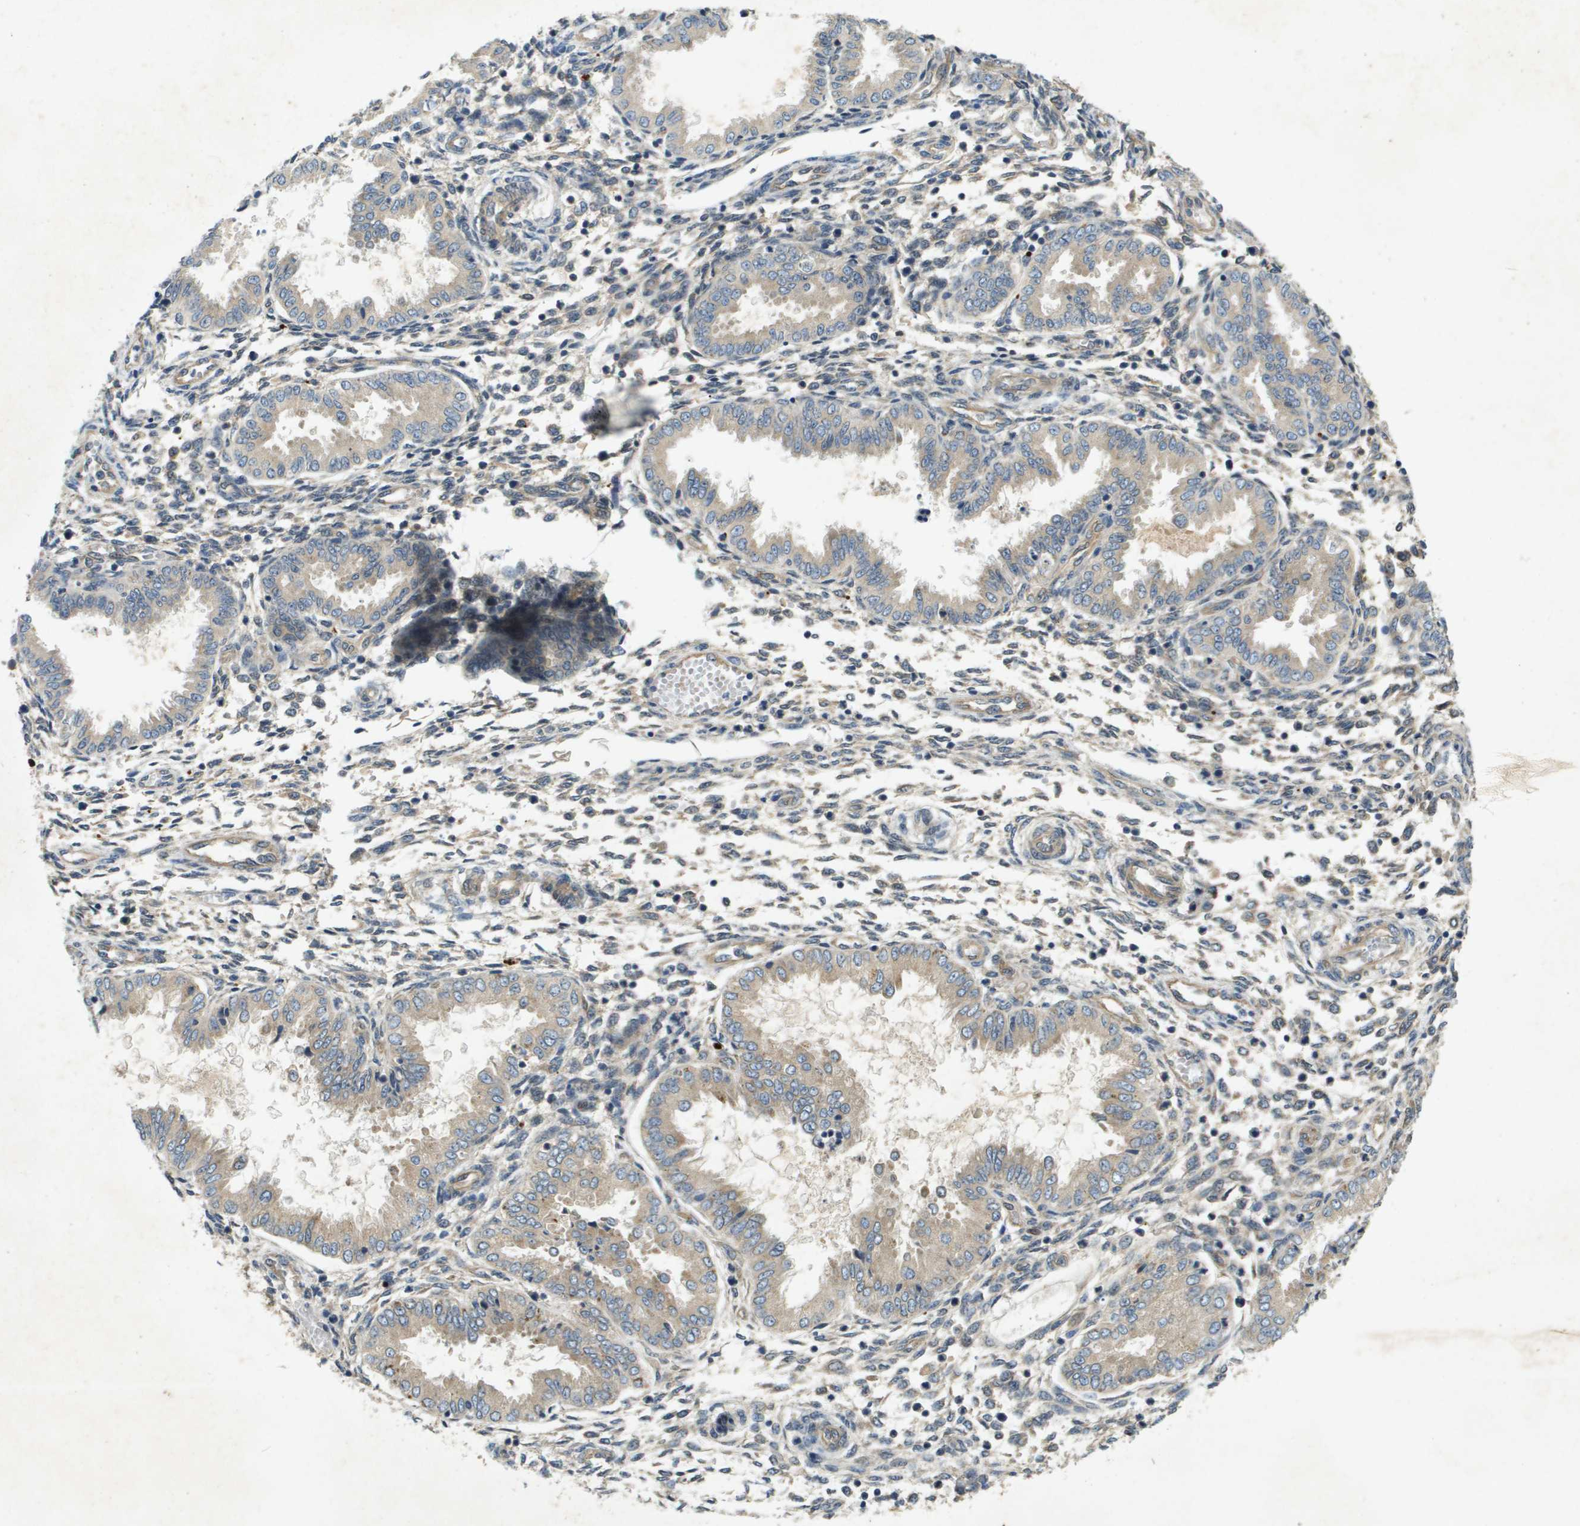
{"staining": {"intensity": "negative", "quantity": "none", "location": "none"}, "tissue": "endometrium", "cell_type": "Cells in endometrial stroma", "image_type": "normal", "snomed": [{"axis": "morphology", "description": "Normal tissue, NOS"}, {"axis": "topography", "description": "Endometrium"}], "caption": "DAB immunohistochemical staining of benign human endometrium displays no significant expression in cells in endometrial stroma. The staining was performed using DAB to visualize the protein expression in brown, while the nuclei were stained in blue with hematoxylin (Magnification: 20x).", "gene": "PGAP3", "patient": {"sex": "female", "age": 33}}